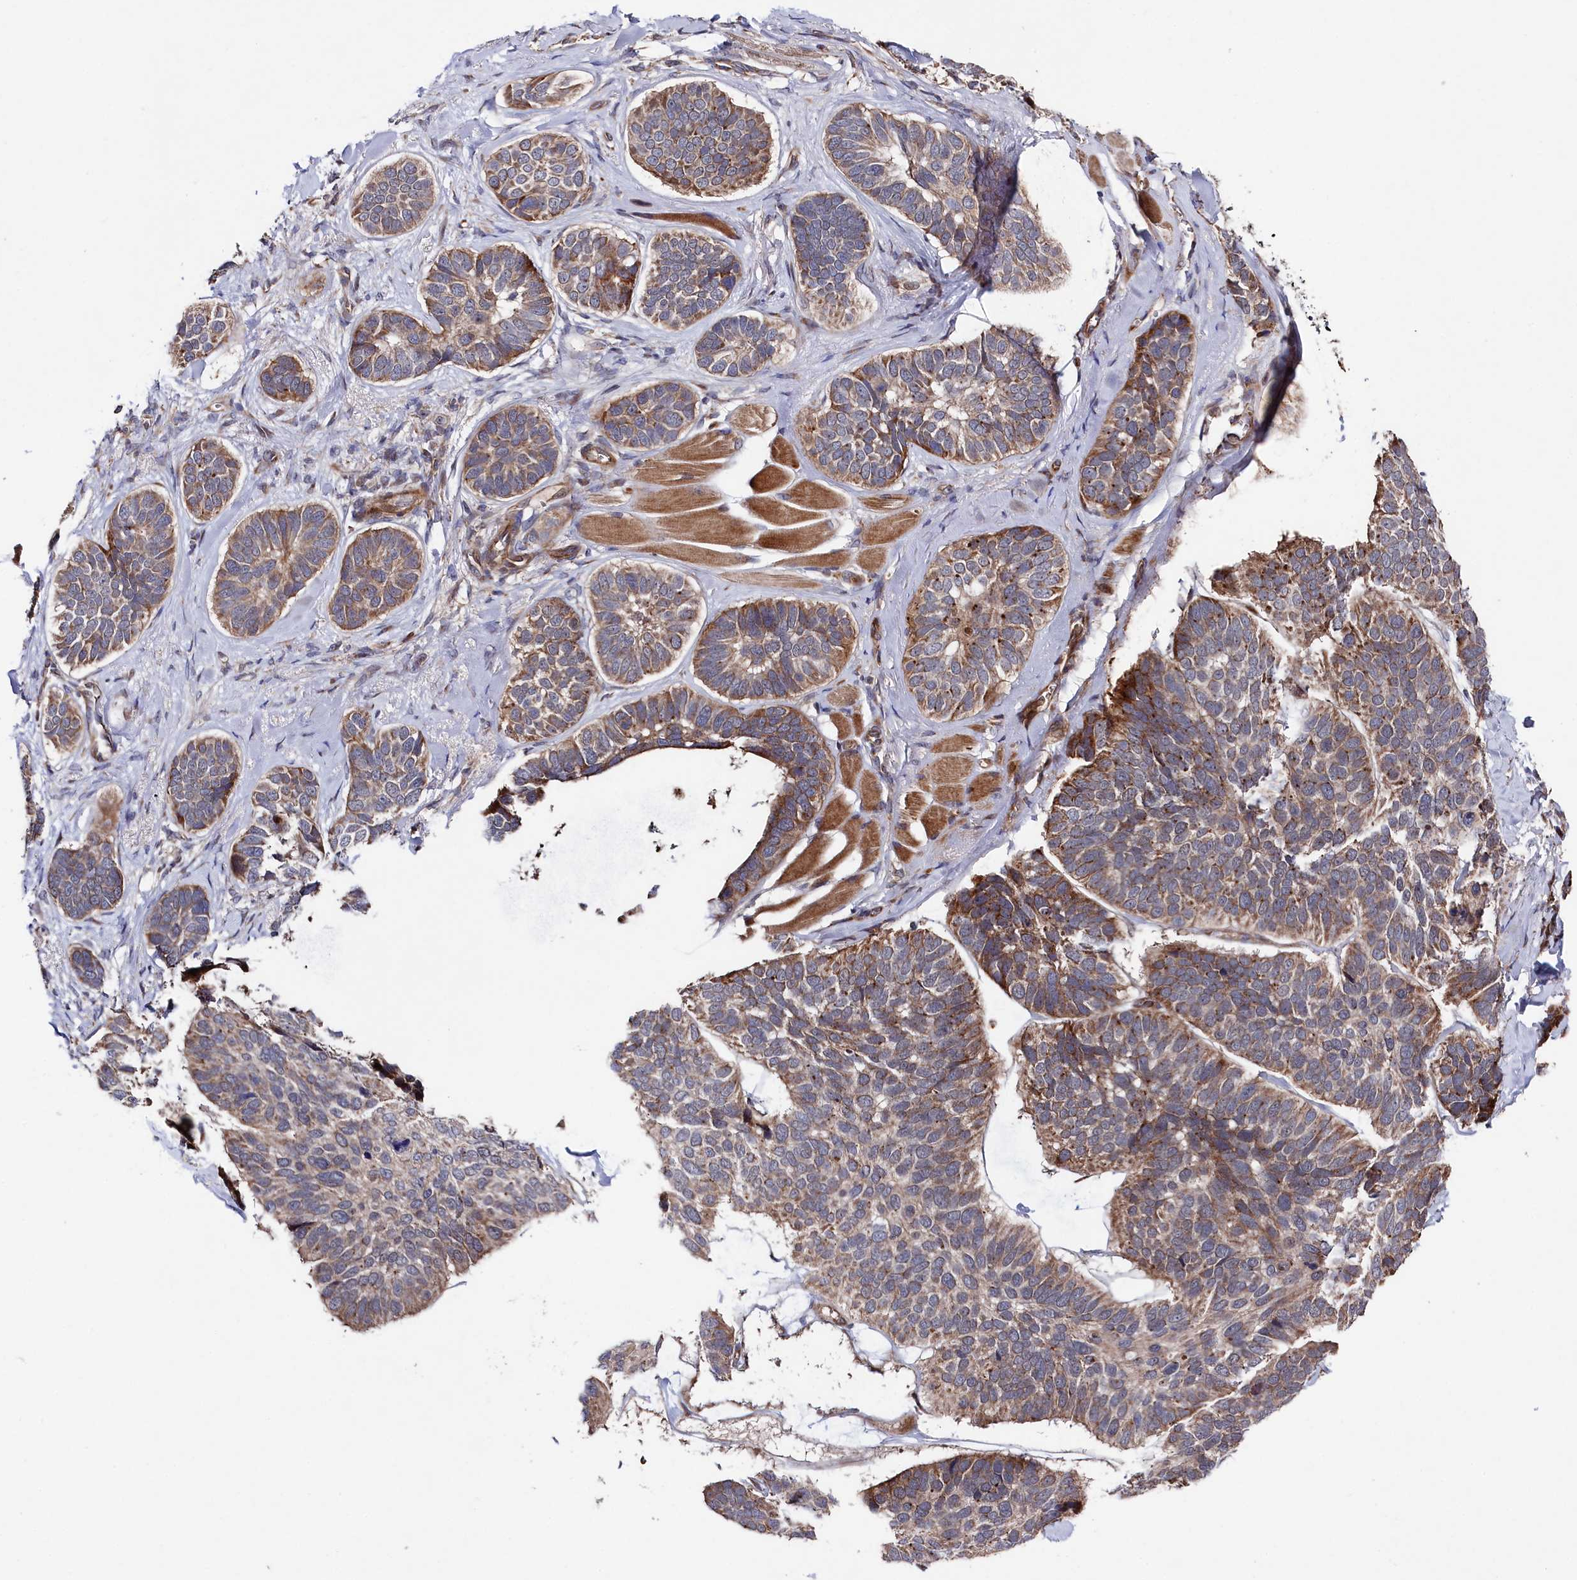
{"staining": {"intensity": "moderate", "quantity": ">75%", "location": "cytoplasmic/membranous"}, "tissue": "skin cancer", "cell_type": "Tumor cells", "image_type": "cancer", "snomed": [{"axis": "morphology", "description": "Basal cell carcinoma"}, {"axis": "topography", "description": "Skin"}], "caption": "Immunohistochemistry (IHC) photomicrograph of skin cancer stained for a protein (brown), which shows medium levels of moderate cytoplasmic/membranous staining in approximately >75% of tumor cells.", "gene": "SUPV3L1", "patient": {"sex": "male", "age": 62}}